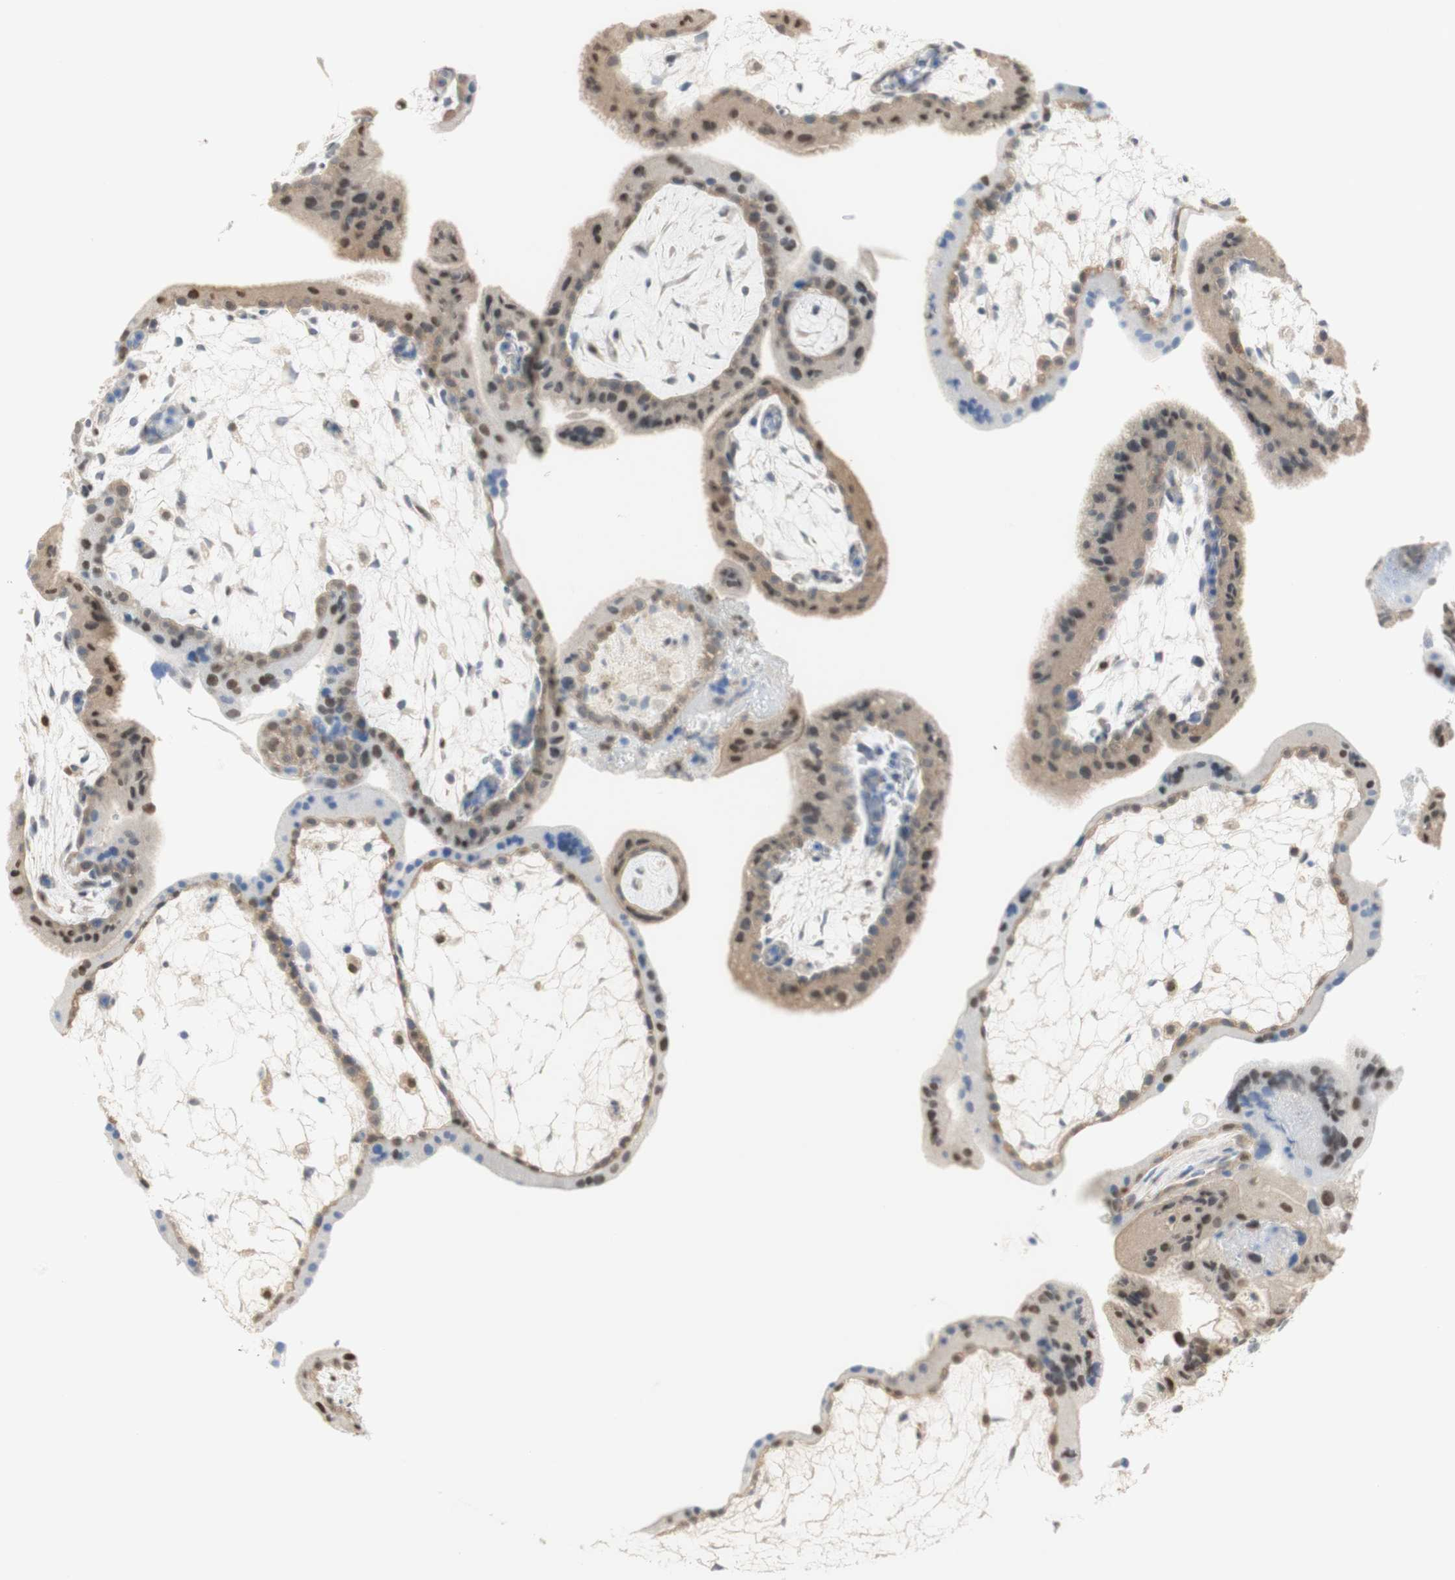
{"staining": {"intensity": "moderate", "quantity": "25%-75%", "location": "cytoplasmic/membranous,nuclear"}, "tissue": "placenta", "cell_type": "Trophoblastic cells", "image_type": "normal", "snomed": [{"axis": "morphology", "description": "Normal tissue, NOS"}, {"axis": "topography", "description": "Placenta"}], "caption": "Trophoblastic cells reveal medium levels of moderate cytoplasmic/membranous,nuclear positivity in about 25%-75% of cells in normal placenta.", "gene": "NAP1L4", "patient": {"sex": "female", "age": 35}}